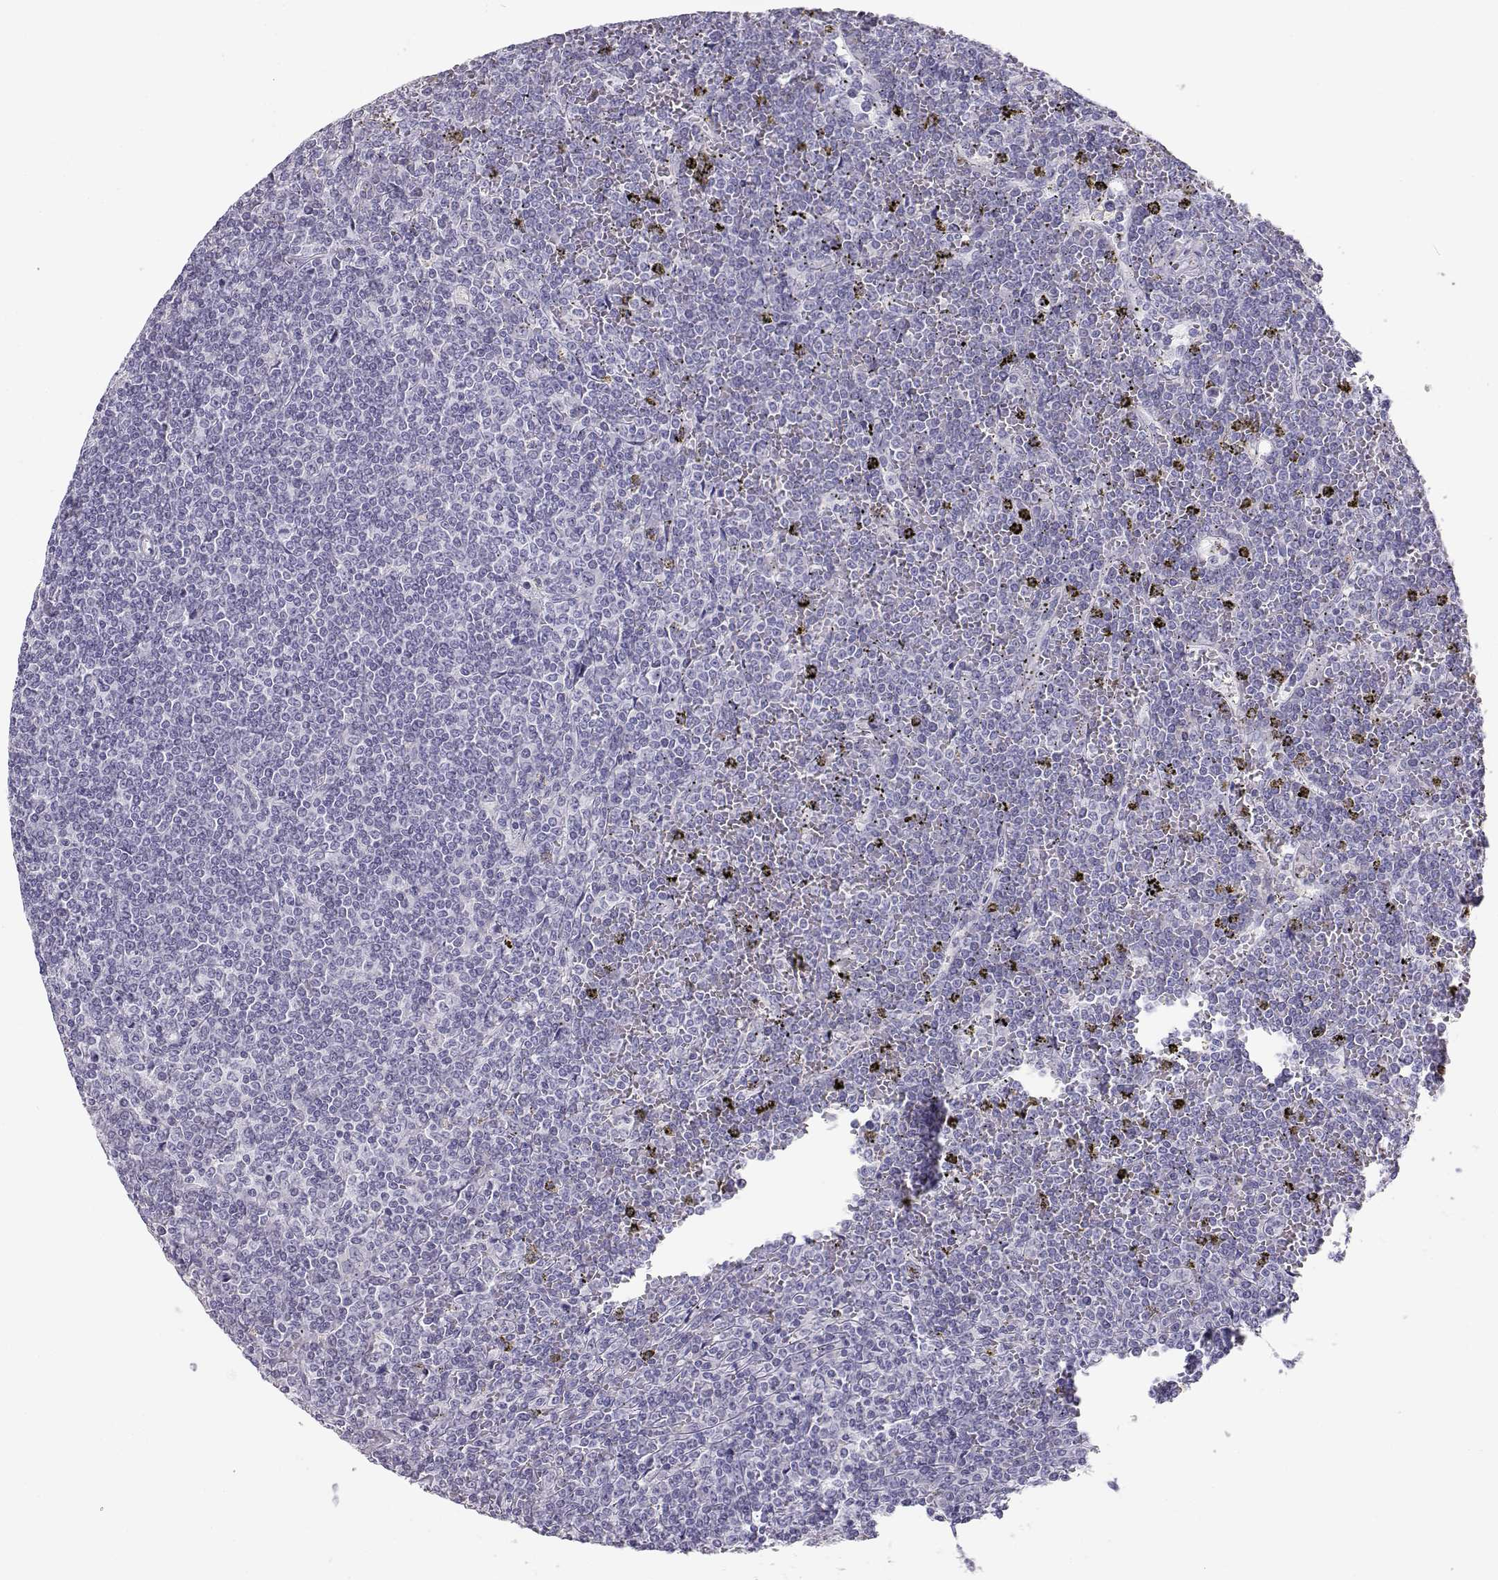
{"staining": {"intensity": "negative", "quantity": "none", "location": "none"}, "tissue": "lymphoma", "cell_type": "Tumor cells", "image_type": "cancer", "snomed": [{"axis": "morphology", "description": "Malignant lymphoma, non-Hodgkin's type, Low grade"}, {"axis": "topography", "description": "Spleen"}], "caption": "IHC of human low-grade malignant lymphoma, non-Hodgkin's type demonstrates no staining in tumor cells. The staining was performed using DAB (3,3'-diaminobenzidine) to visualize the protein expression in brown, while the nuclei were stained in blue with hematoxylin (Magnification: 20x).", "gene": "TKTL1", "patient": {"sex": "female", "age": 19}}